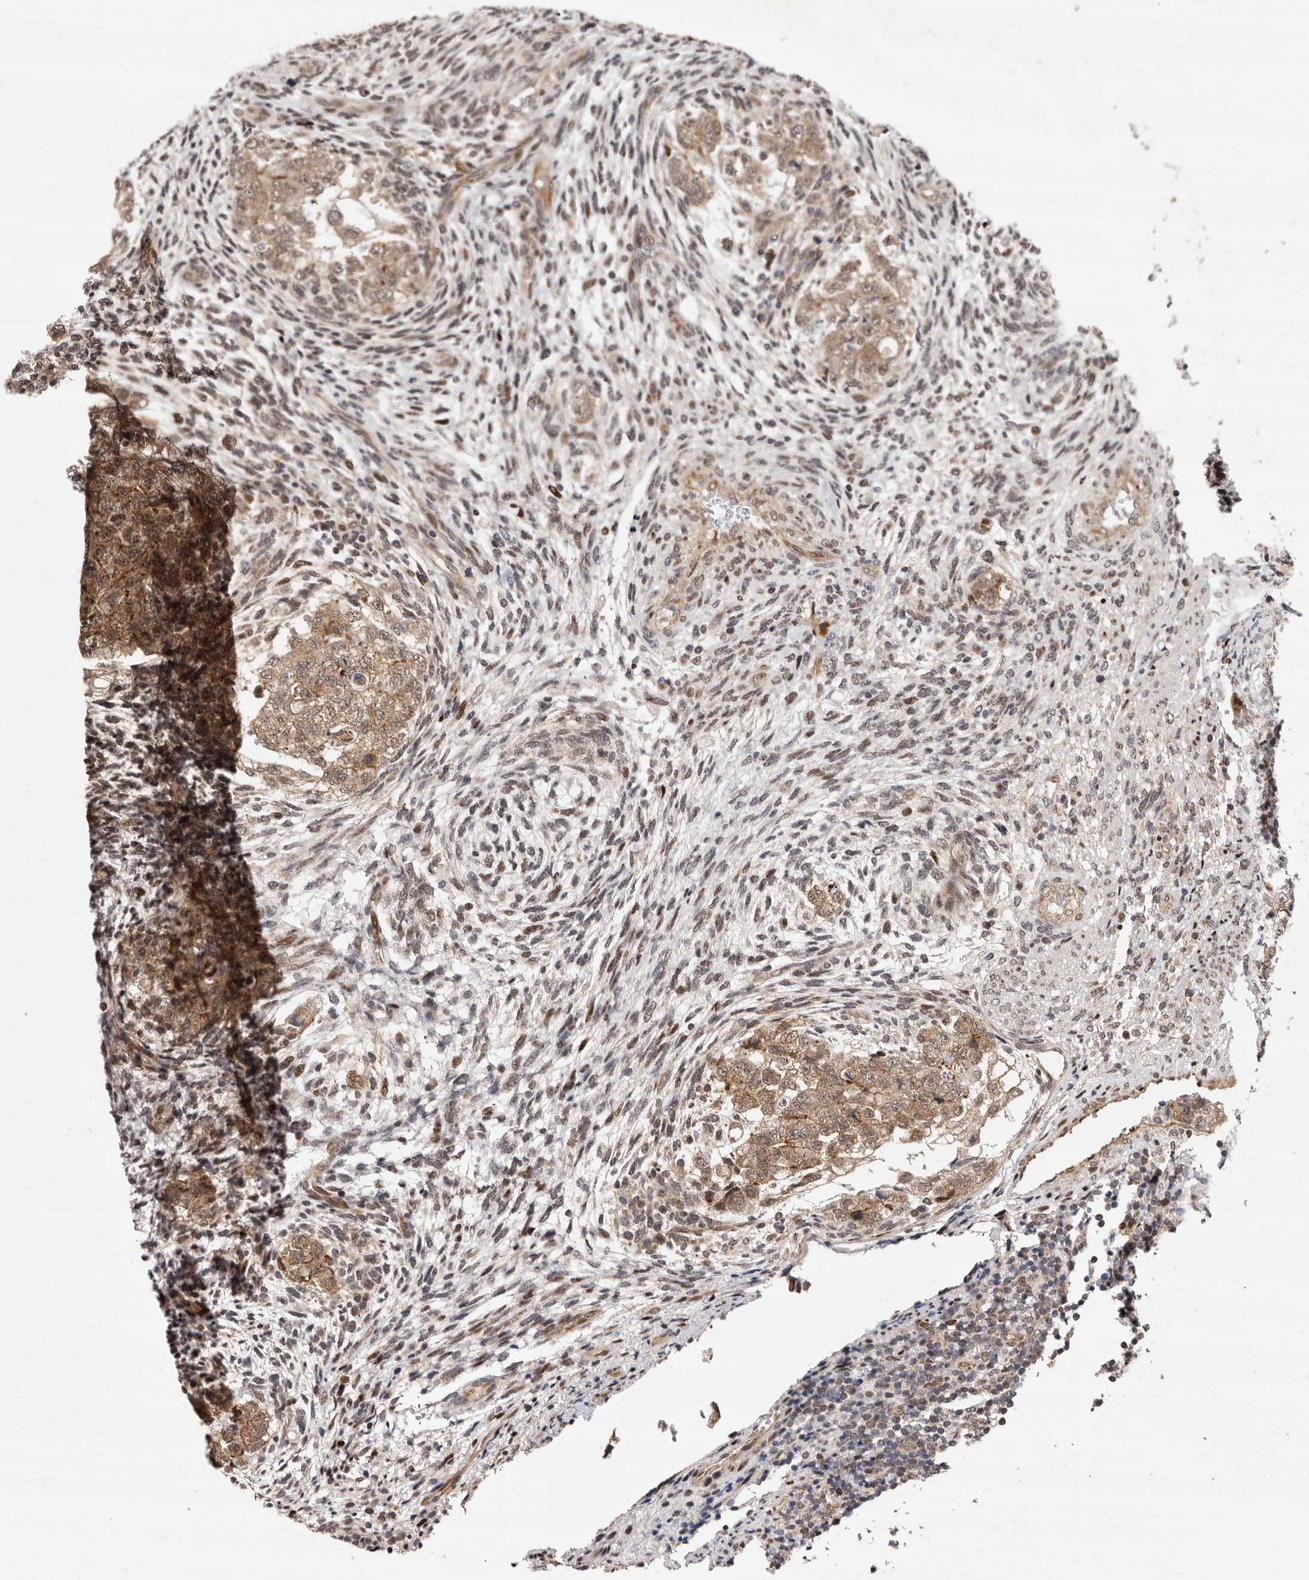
{"staining": {"intensity": "moderate", "quantity": ">75%", "location": "cytoplasmic/membranous"}, "tissue": "testis cancer", "cell_type": "Tumor cells", "image_type": "cancer", "snomed": [{"axis": "morphology", "description": "Normal tissue, NOS"}, {"axis": "morphology", "description": "Carcinoma, Embryonal, NOS"}, {"axis": "topography", "description": "Testis"}], "caption": "The micrograph exhibits a brown stain indicating the presence of a protein in the cytoplasmic/membranous of tumor cells in testis cancer.", "gene": "GLRX3", "patient": {"sex": "male", "age": 36}}